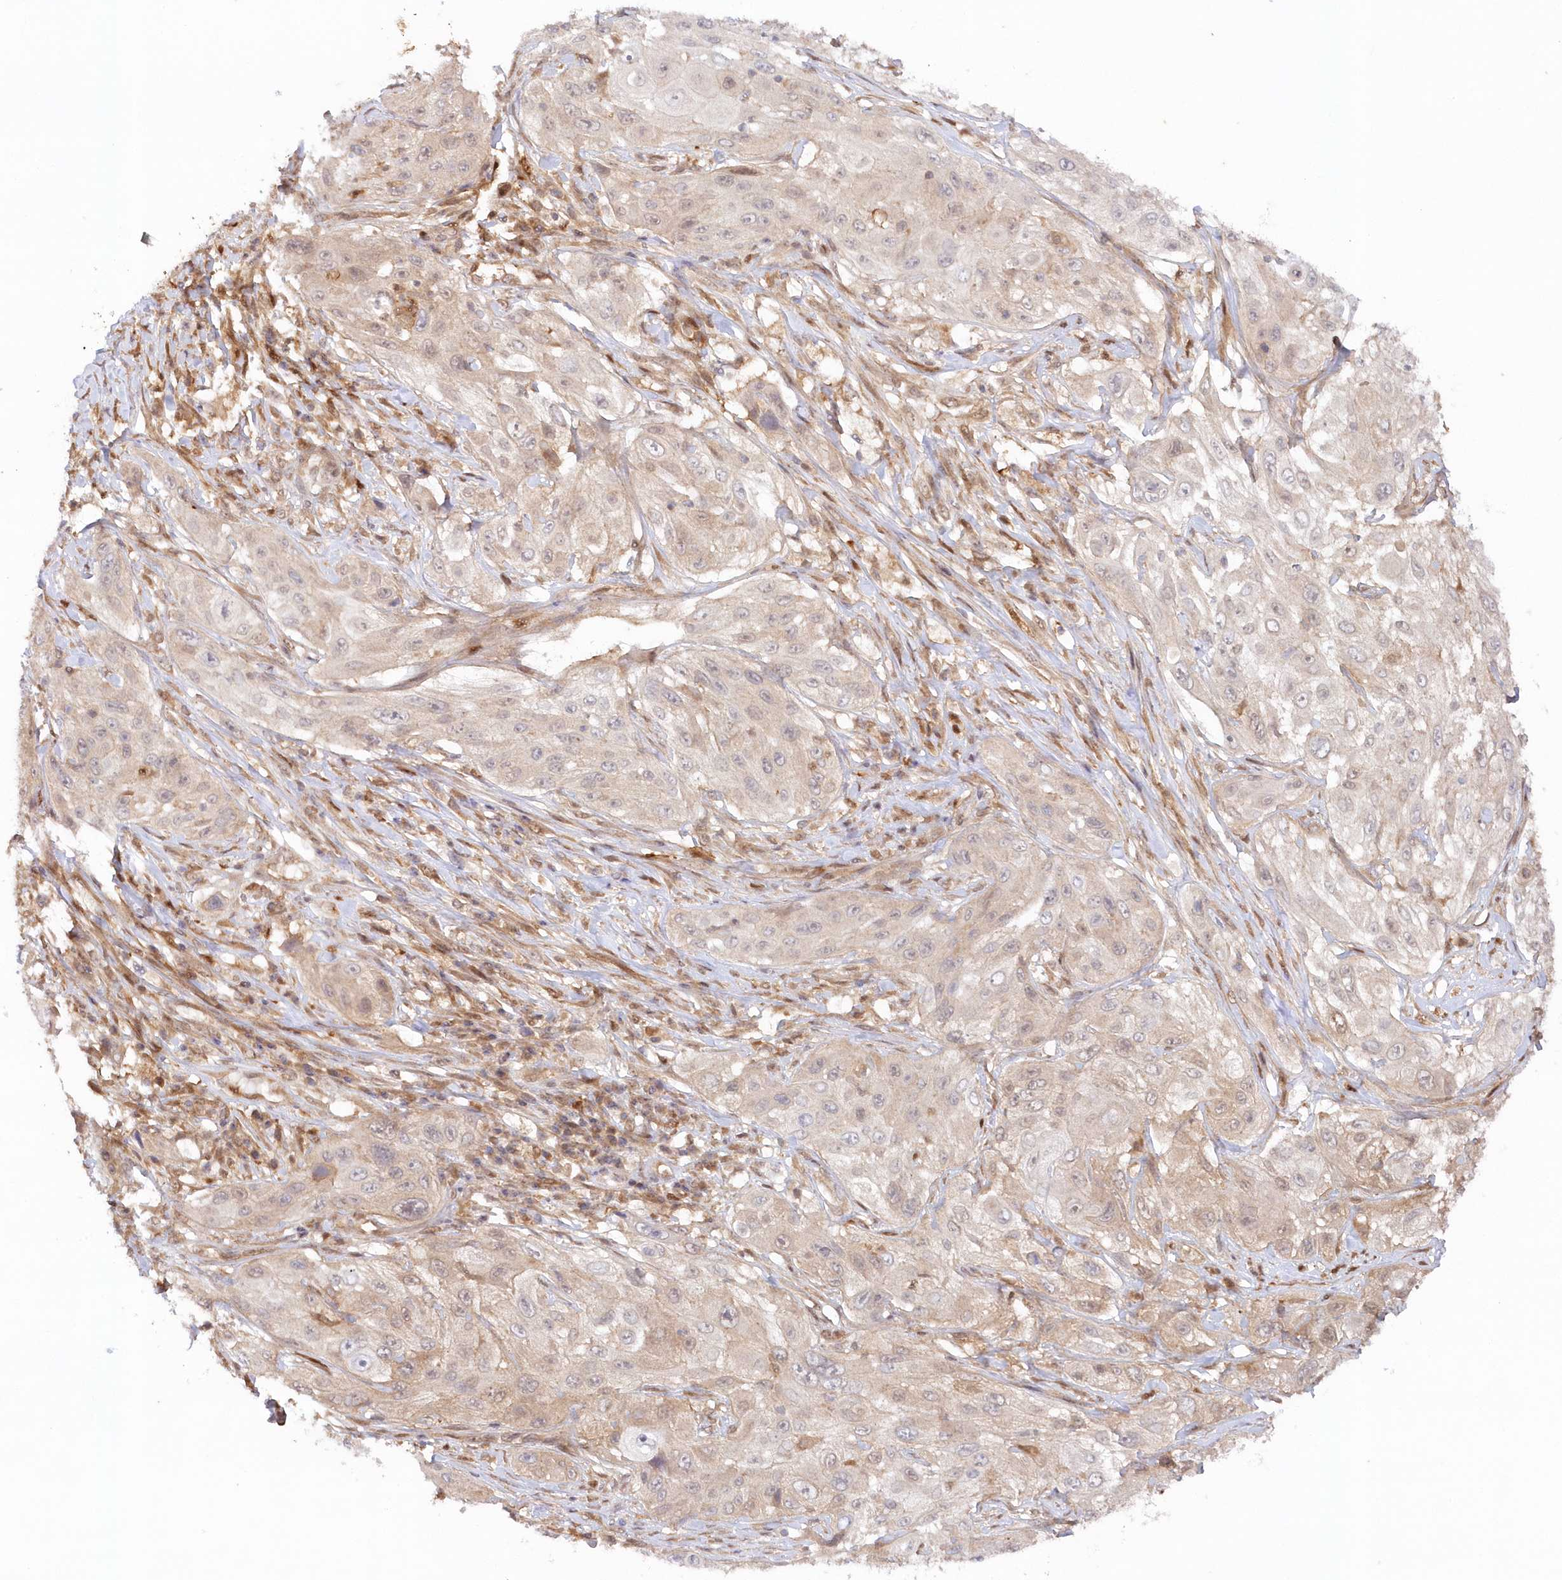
{"staining": {"intensity": "weak", "quantity": "<25%", "location": "cytoplasmic/membranous"}, "tissue": "cervical cancer", "cell_type": "Tumor cells", "image_type": "cancer", "snomed": [{"axis": "morphology", "description": "Squamous cell carcinoma, NOS"}, {"axis": "topography", "description": "Cervix"}], "caption": "DAB (3,3'-diaminobenzidine) immunohistochemical staining of cervical cancer (squamous cell carcinoma) shows no significant expression in tumor cells. (IHC, brightfield microscopy, high magnification).", "gene": "GBE1", "patient": {"sex": "female", "age": 42}}